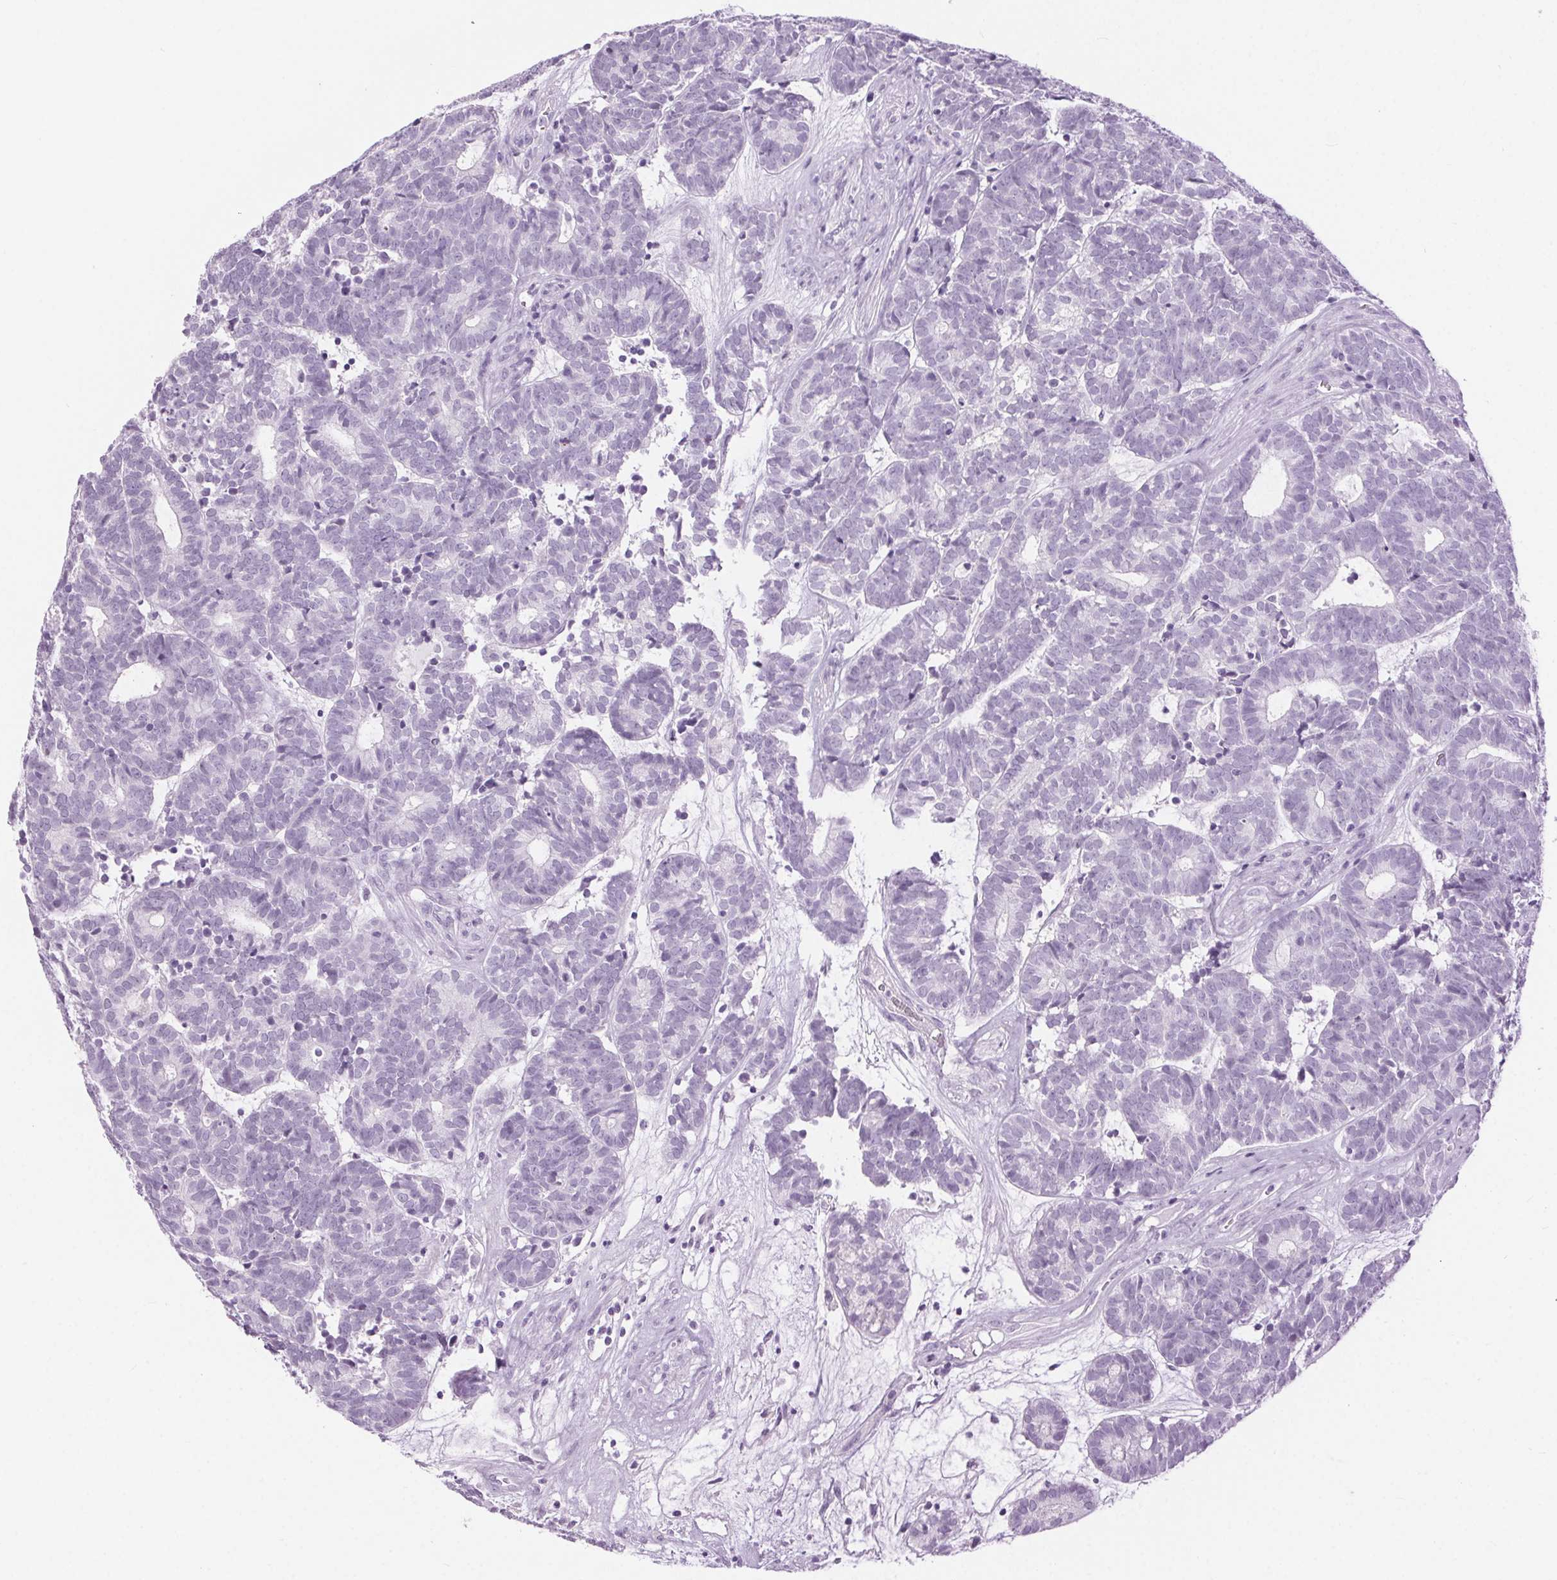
{"staining": {"intensity": "negative", "quantity": "none", "location": "none"}, "tissue": "head and neck cancer", "cell_type": "Tumor cells", "image_type": "cancer", "snomed": [{"axis": "morphology", "description": "Adenocarcinoma, NOS"}, {"axis": "topography", "description": "Head-Neck"}], "caption": "IHC of human head and neck adenocarcinoma displays no staining in tumor cells.", "gene": "BEND2", "patient": {"sex": "female", "age": 81}}